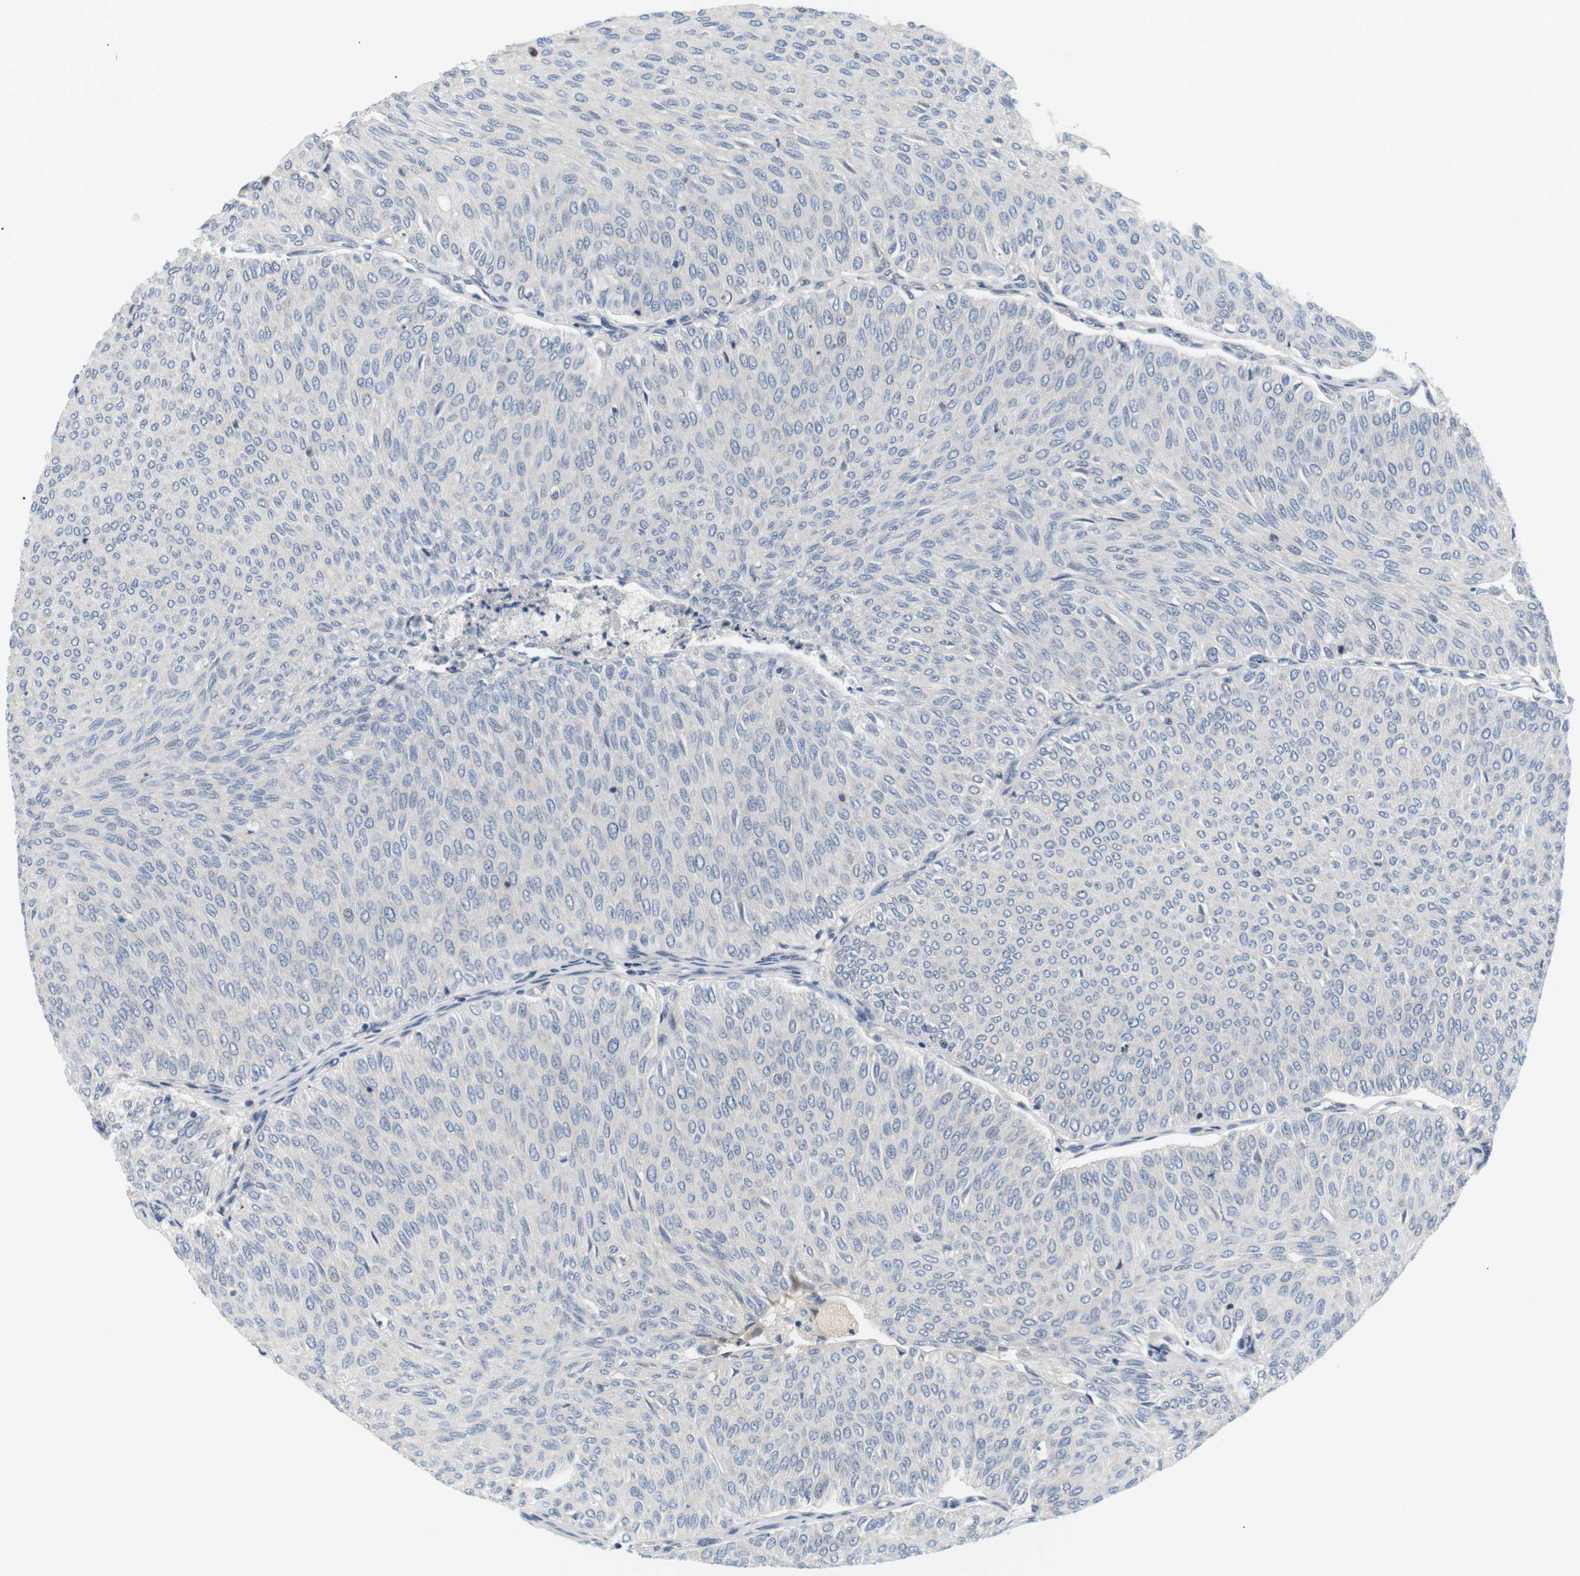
{"staining": {"intensity": "negative", "quantity": "none", "location": "none"}, "tissue": "urothelial cancer", "cell_type": "Tumor cells", "image_type": "cancer", "snomed": [{"axis": "morphology", "description": "Urothelial carcinoma, Low grade"}, {"axis": "topography", "description": "Urinary bladder"}], "caption": "The histopathology image displays no significant positivity in tumor cells of urothelial cancer. (DAB IHC with hematoxylin counter stain).", "gene": "EVA1C", "patient": {"sex": "male", "age": 78}}